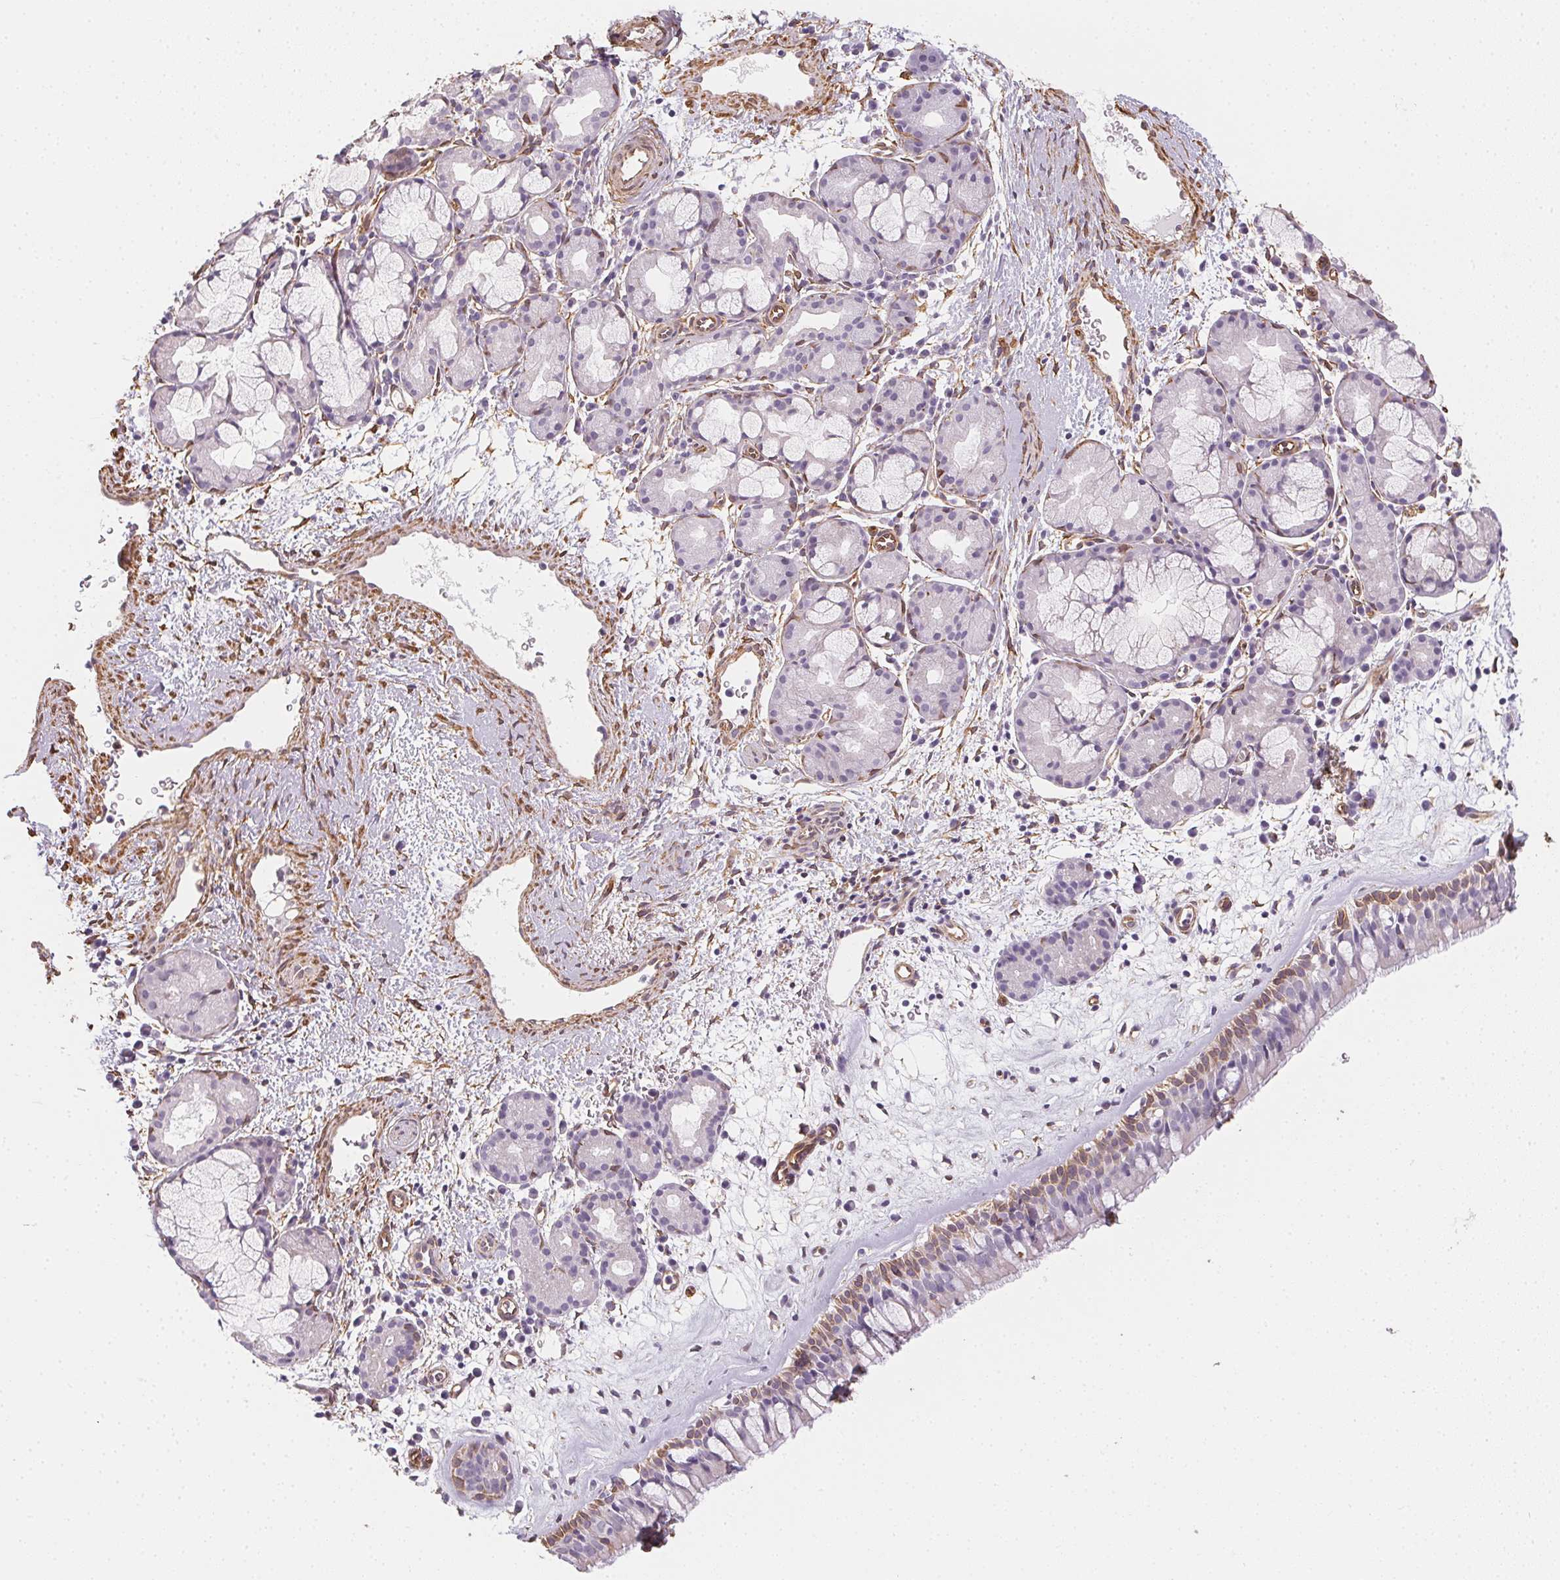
{"staining": {"intensity": "moderate", "quantity": "<25%", "location": "cytoplasmic/membranous"}, "tissue": "nasopharynx", "cell_type": "Respiratory epithelial cells", "image_type": "normal", "snomed": [{"axis": "morphology", "description": "Normal tissue, NOS"}, {"axis": "topography", "description": "Nasopharynx"}], "caption": "Respiratory epithelial cells show low levels of moderate cytoplasmic/membranous staining in approximately <25% of cells in normal human nasopharynx.", "gene": "RSBN1", "patient": {"sex": "male", "age": 65}}